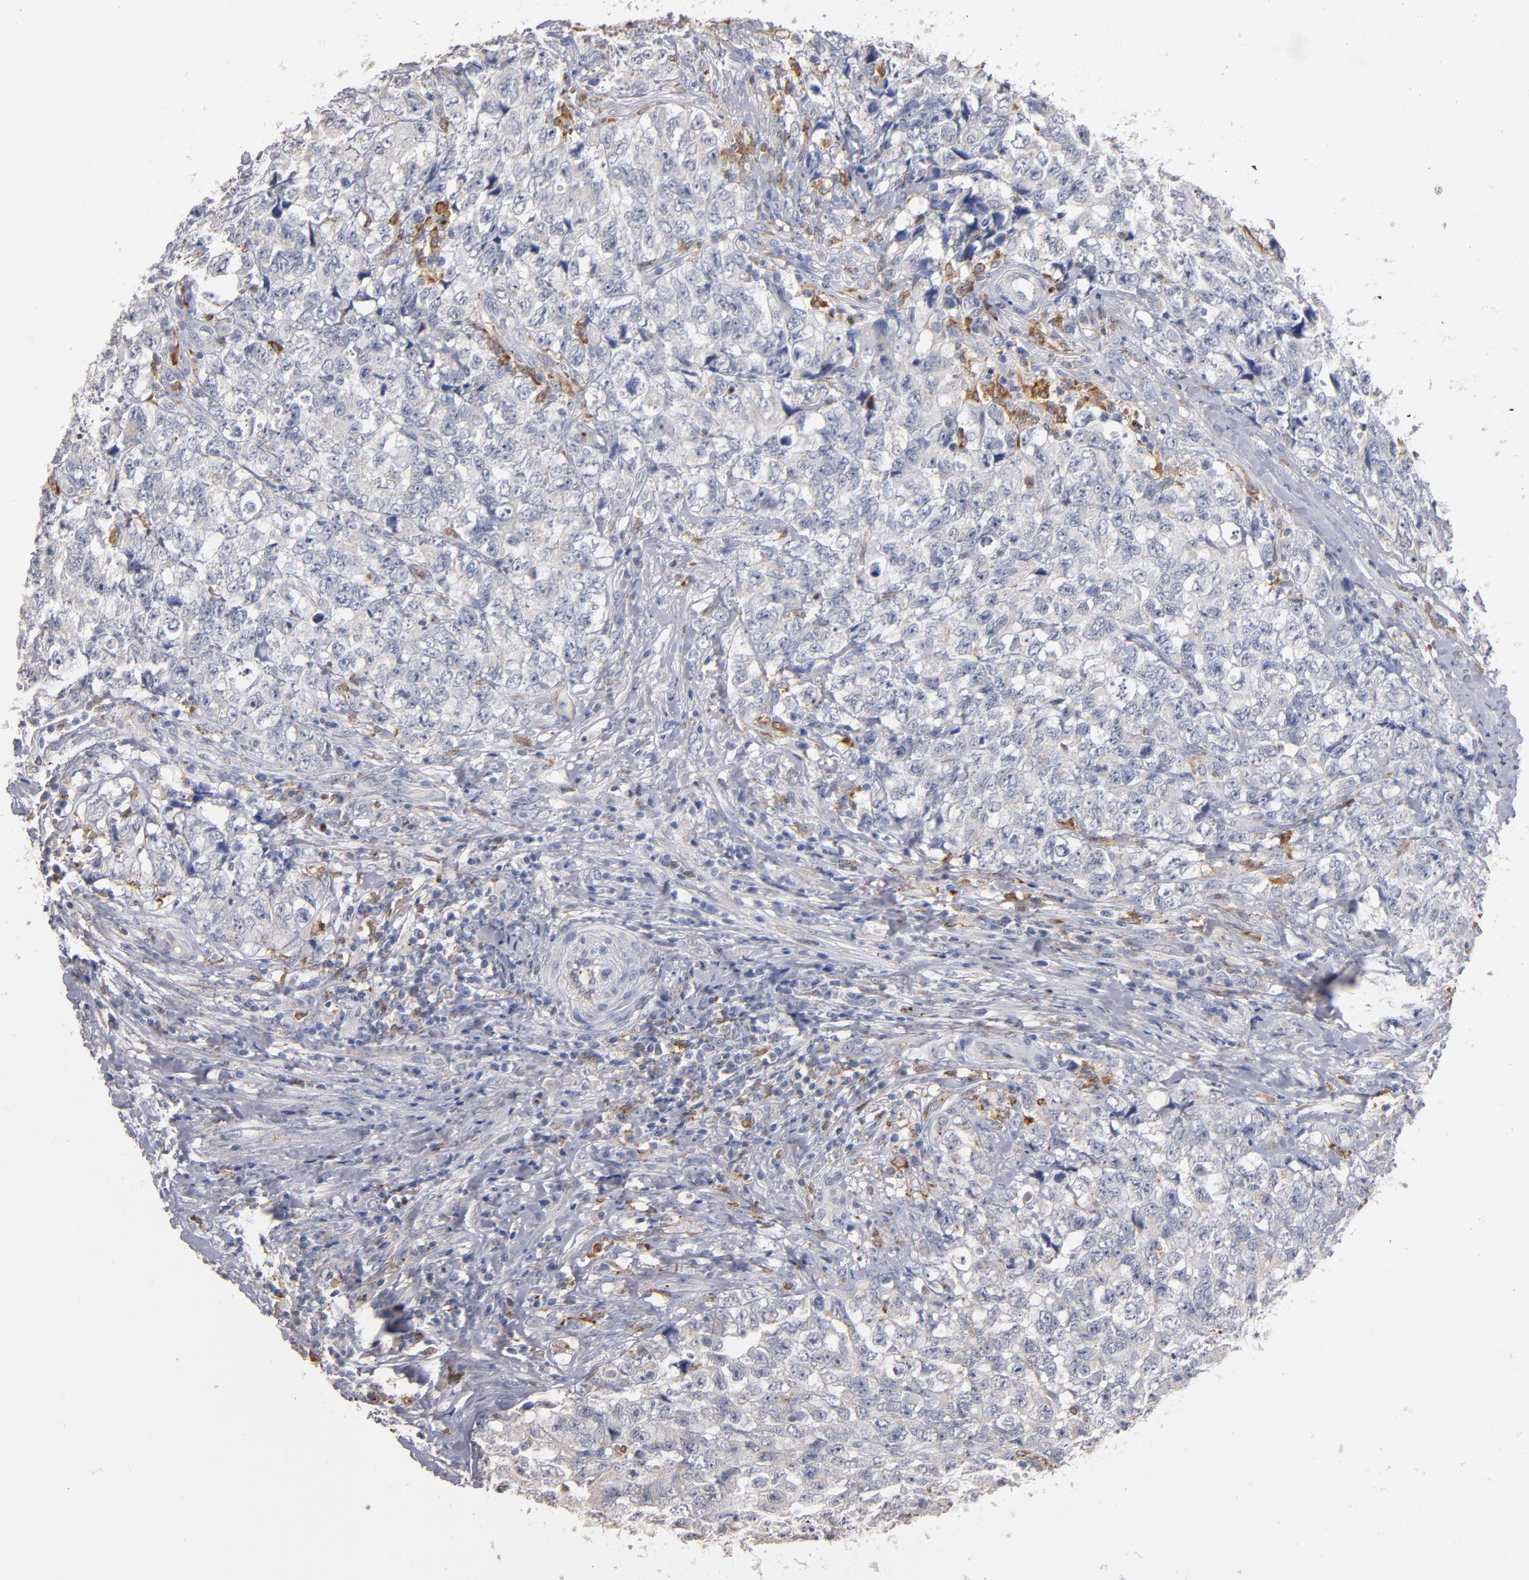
{"staining": {"intensity": "weak", "quantity": "<25%", "location": "cytoplasmic/membranous"}, "tissue": "testis cancer", "cell_type": "Tumor cells", "image_type": "cancer", "snomed": [{"axis": "morphology", "description": "Carcinoma, Embryonal, NOS"}, {"axis": "topography", "description": "Testis"}], "caption": "Testis embryonal carcinoma was stained to show a protein in brown. There is no significant expression in tumor cells.", "gene": "SELP", "patient": {"sex": "male", "age": 31}}